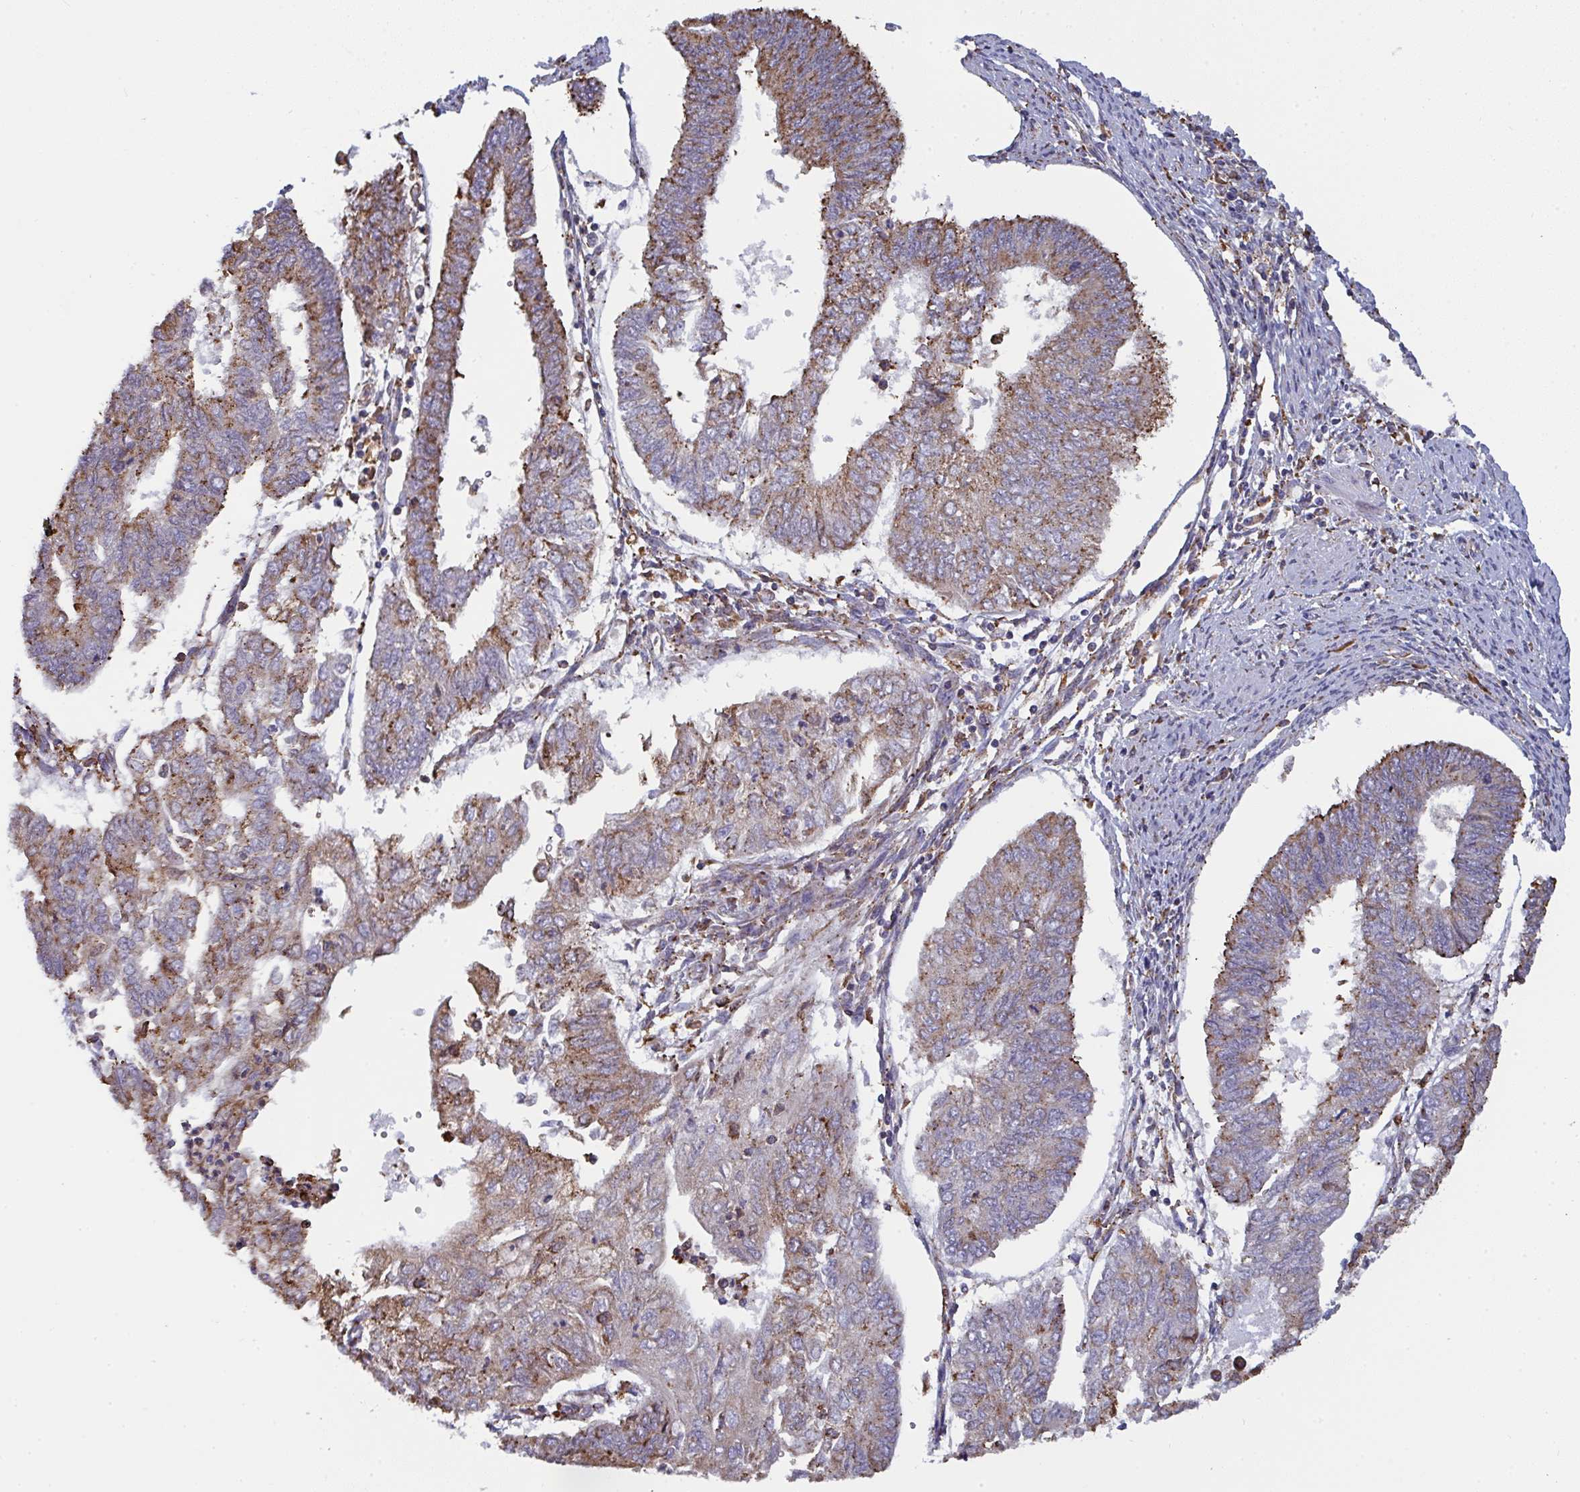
{"staining": {"intensity": "moderate", "quantity": "25%-75%", "location": "cytoplasmic/membranous"}, "tissue": "endometrial cancer", "cell_type": "Tumor cells", "image_type": "cancer", "snomed": [{"axis": "morphology", "description": "Adenocarcinoma, NOS"}, {"axis": "topography", "description": "Endometrium"}], "caption": "Immunohistochemistry (DAB (3,3'-diaminobenzidine)) staining of endometrial cancer (adenocarcinoma) exhibits moderate cytoplasmic/membranous protein staining in about 25%-75% of tumor cells.", "gene": "MYMK", "patient": {"sex": "female", "age": 68}}